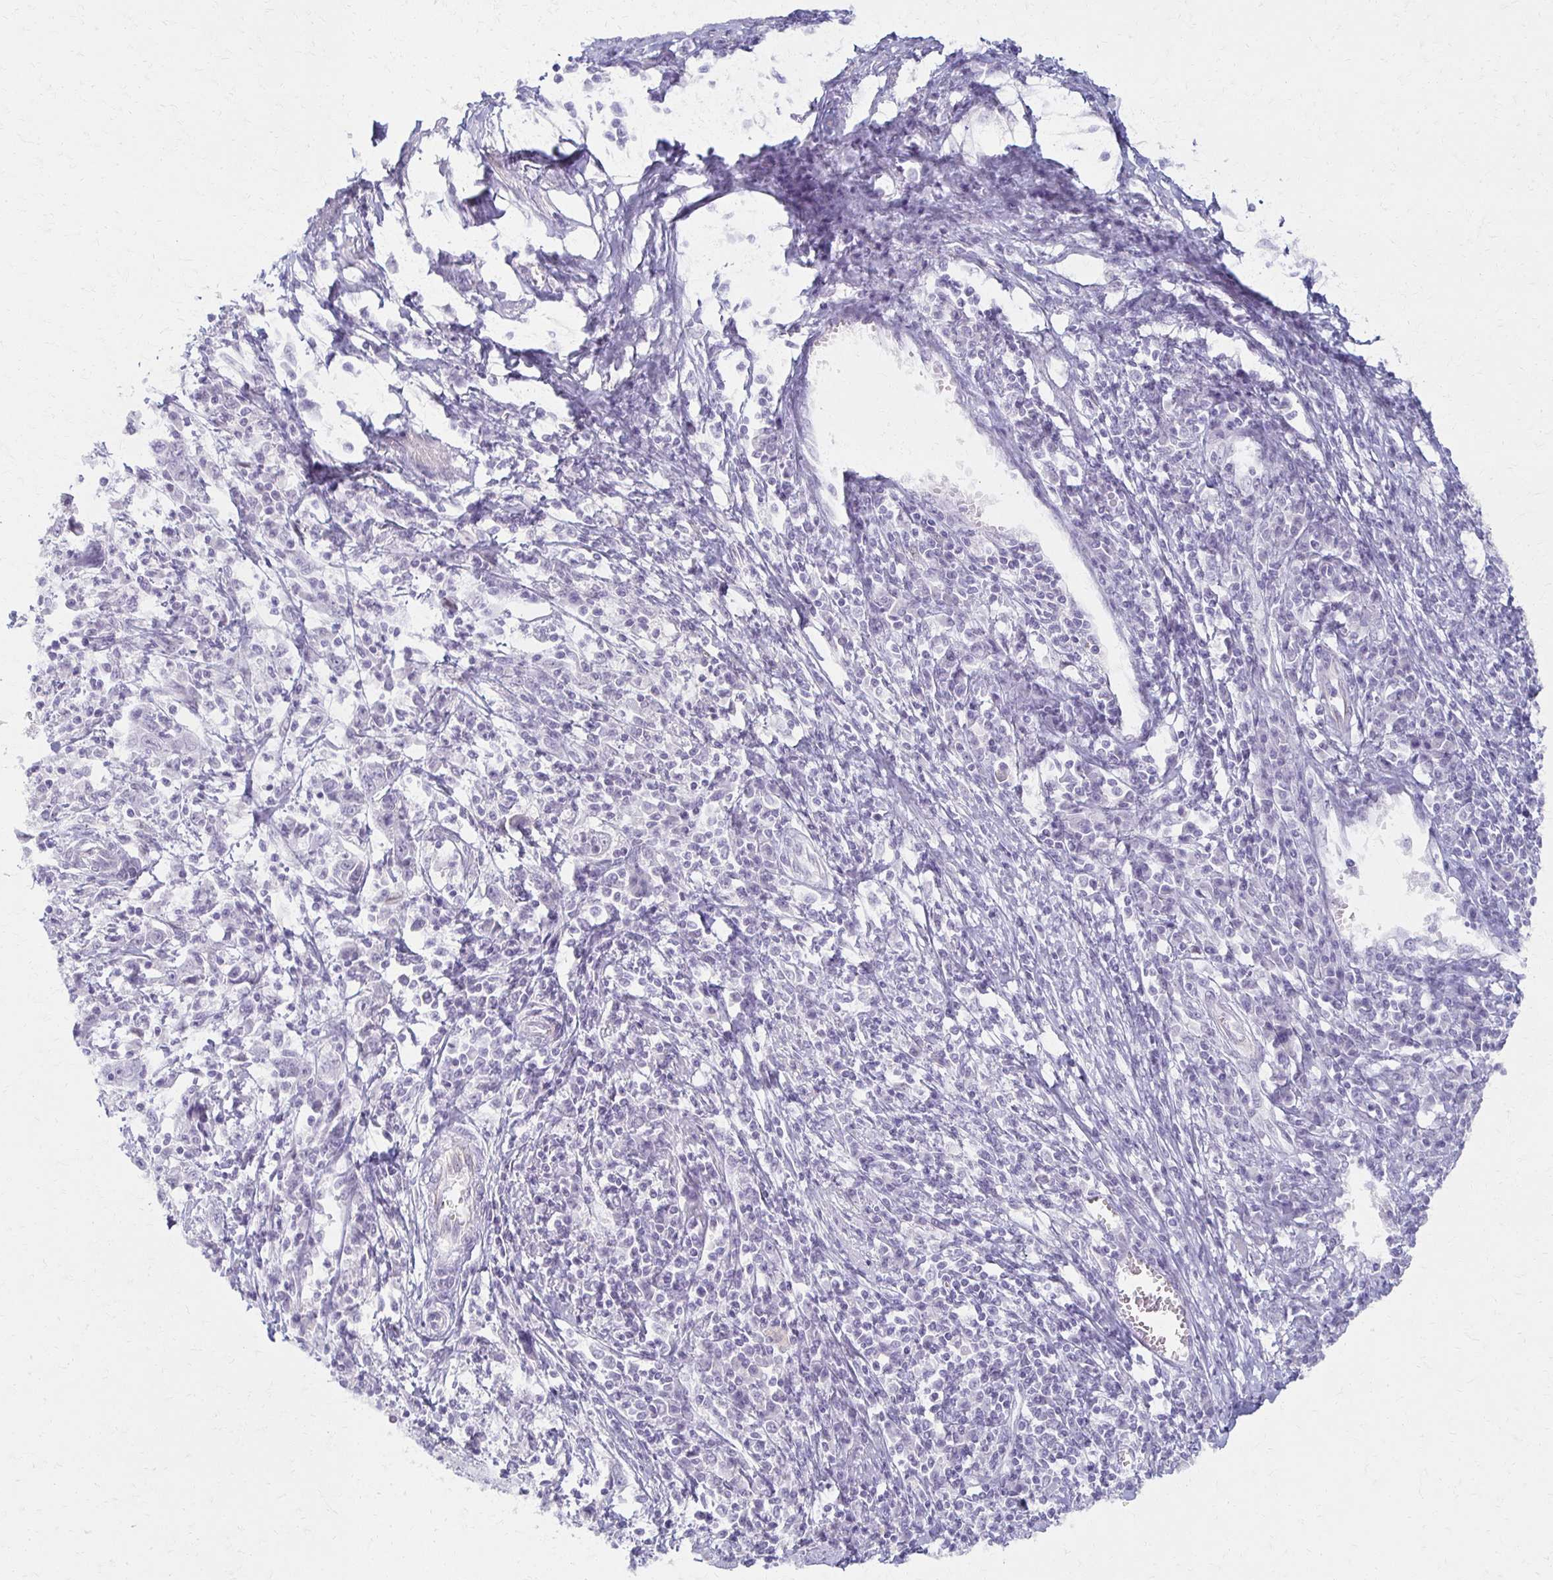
{"staining": {"intensity": "negative", "quantity": "none", "location": "none"}, "tissue": "cervical cancer", "cell_type": "Tumor cells", "image_type": "cancer", "snomed": [{"axis": "morphology", "description": "Squamous cell carcinoma, NOS"}, {"axis": "topography", "description": "Cervix"}], "caption": "This is an IHC photomicrograph of human cervical cancer (squamous cell carcinoma). There is no positivity in tumor cells.", "gene": "MORC4", "patient": {"sex": "female", "age": 46}}